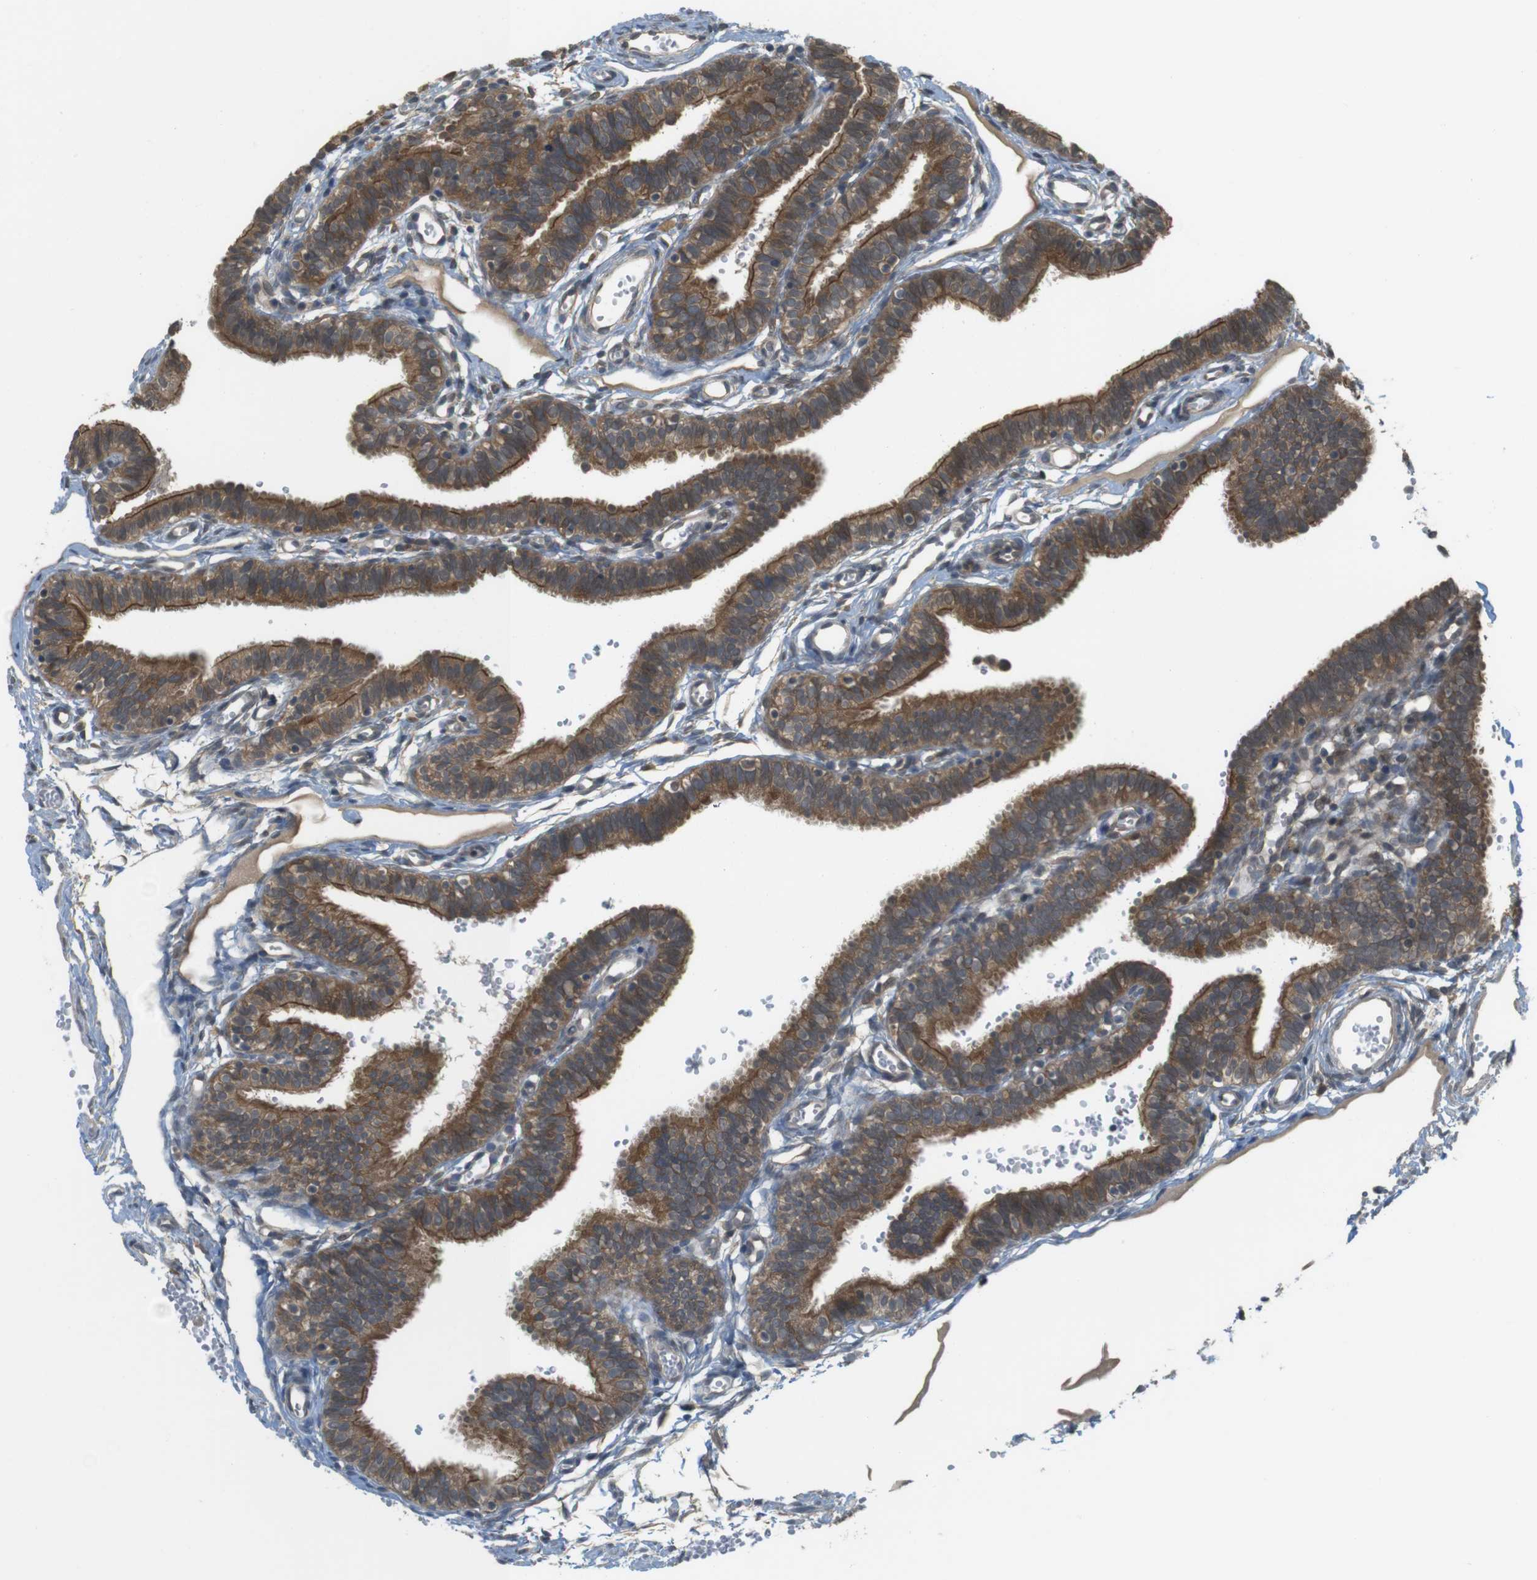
{"staining": {"intensity": "moderate", "quantity": ">75%", "location": "cytoplasmic/membranous"}, "tissue": "fallopian tube", "cell_type": "Glandular cells", "image_type": "normal", "snomed": [{"axis": "morphology", "description": "Normal tissue, NOS"}, {"axis": "topography", "description": "Fallopian tube"}, {"axis": "topography", "description": "Placenta"}], "caption": "High-power microscopy captured an IHC histopathology image of normal fallopian tube, revealing moderate cytoplasmic/membranous expression in approximately >75% of glandular cells.", "gene": "RNF130", "patient": {"sex": "female", "age": 34}}